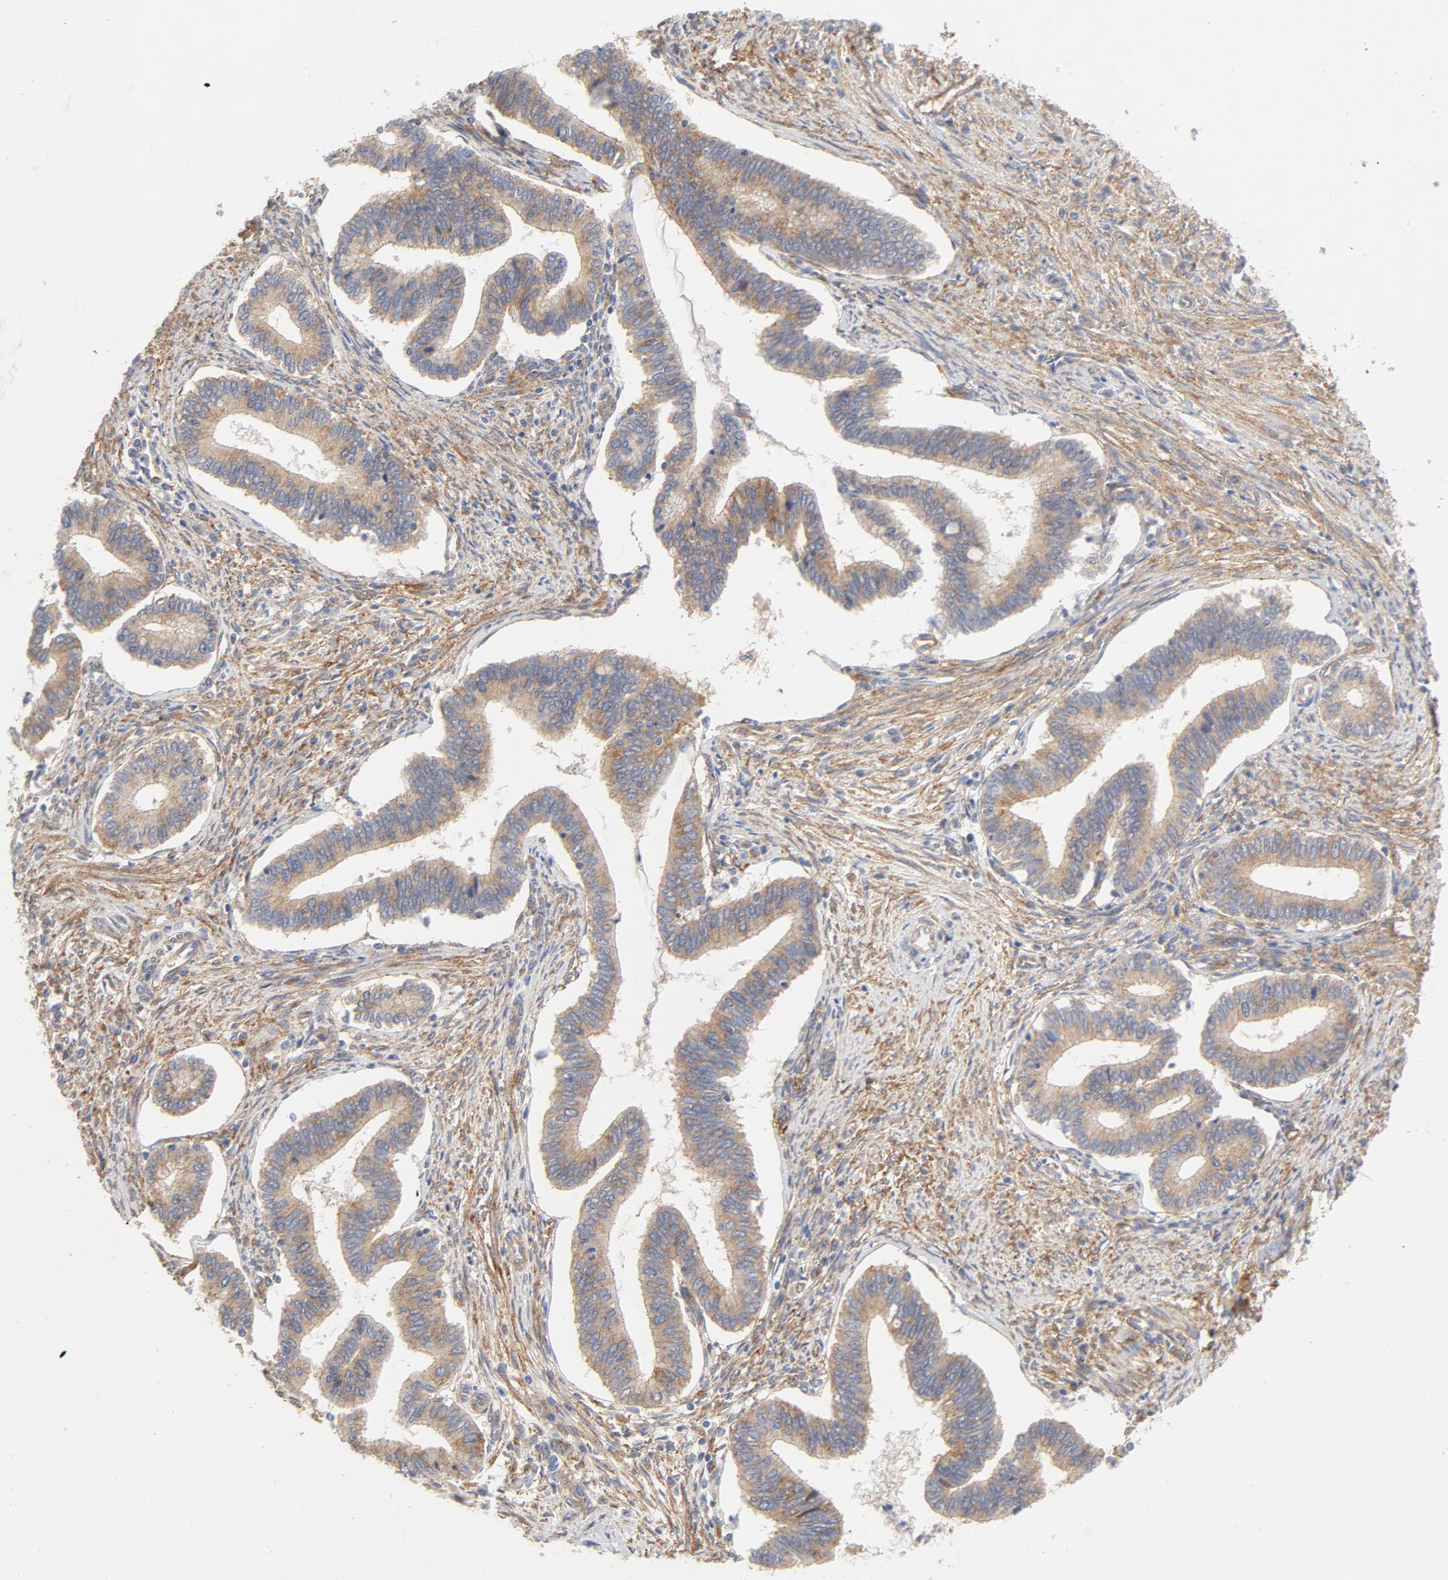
{"staining": {"intensity": "moderate", "quantity": ">75%", "location": "cytoplasmic/membranous"}, "tissue": "cervical cancer", "cell_type": "Tumor cells", "image_type": "cancer", "snomed": [{"axis": "morphology", "description": "Adenocarcinoma, NOS"}, {"axis": "topography", "description": "Cervix"}], "caption": "This image demonstrates immunohistochemistry (IHC) staining of human cervical cancer (adenocarcinoma), with medium moderate cytoplasmic/membranous staining in about >75% of tumor cells.", "gene": "AP2A1", "patient": {"sex": "female", "age": 36}}